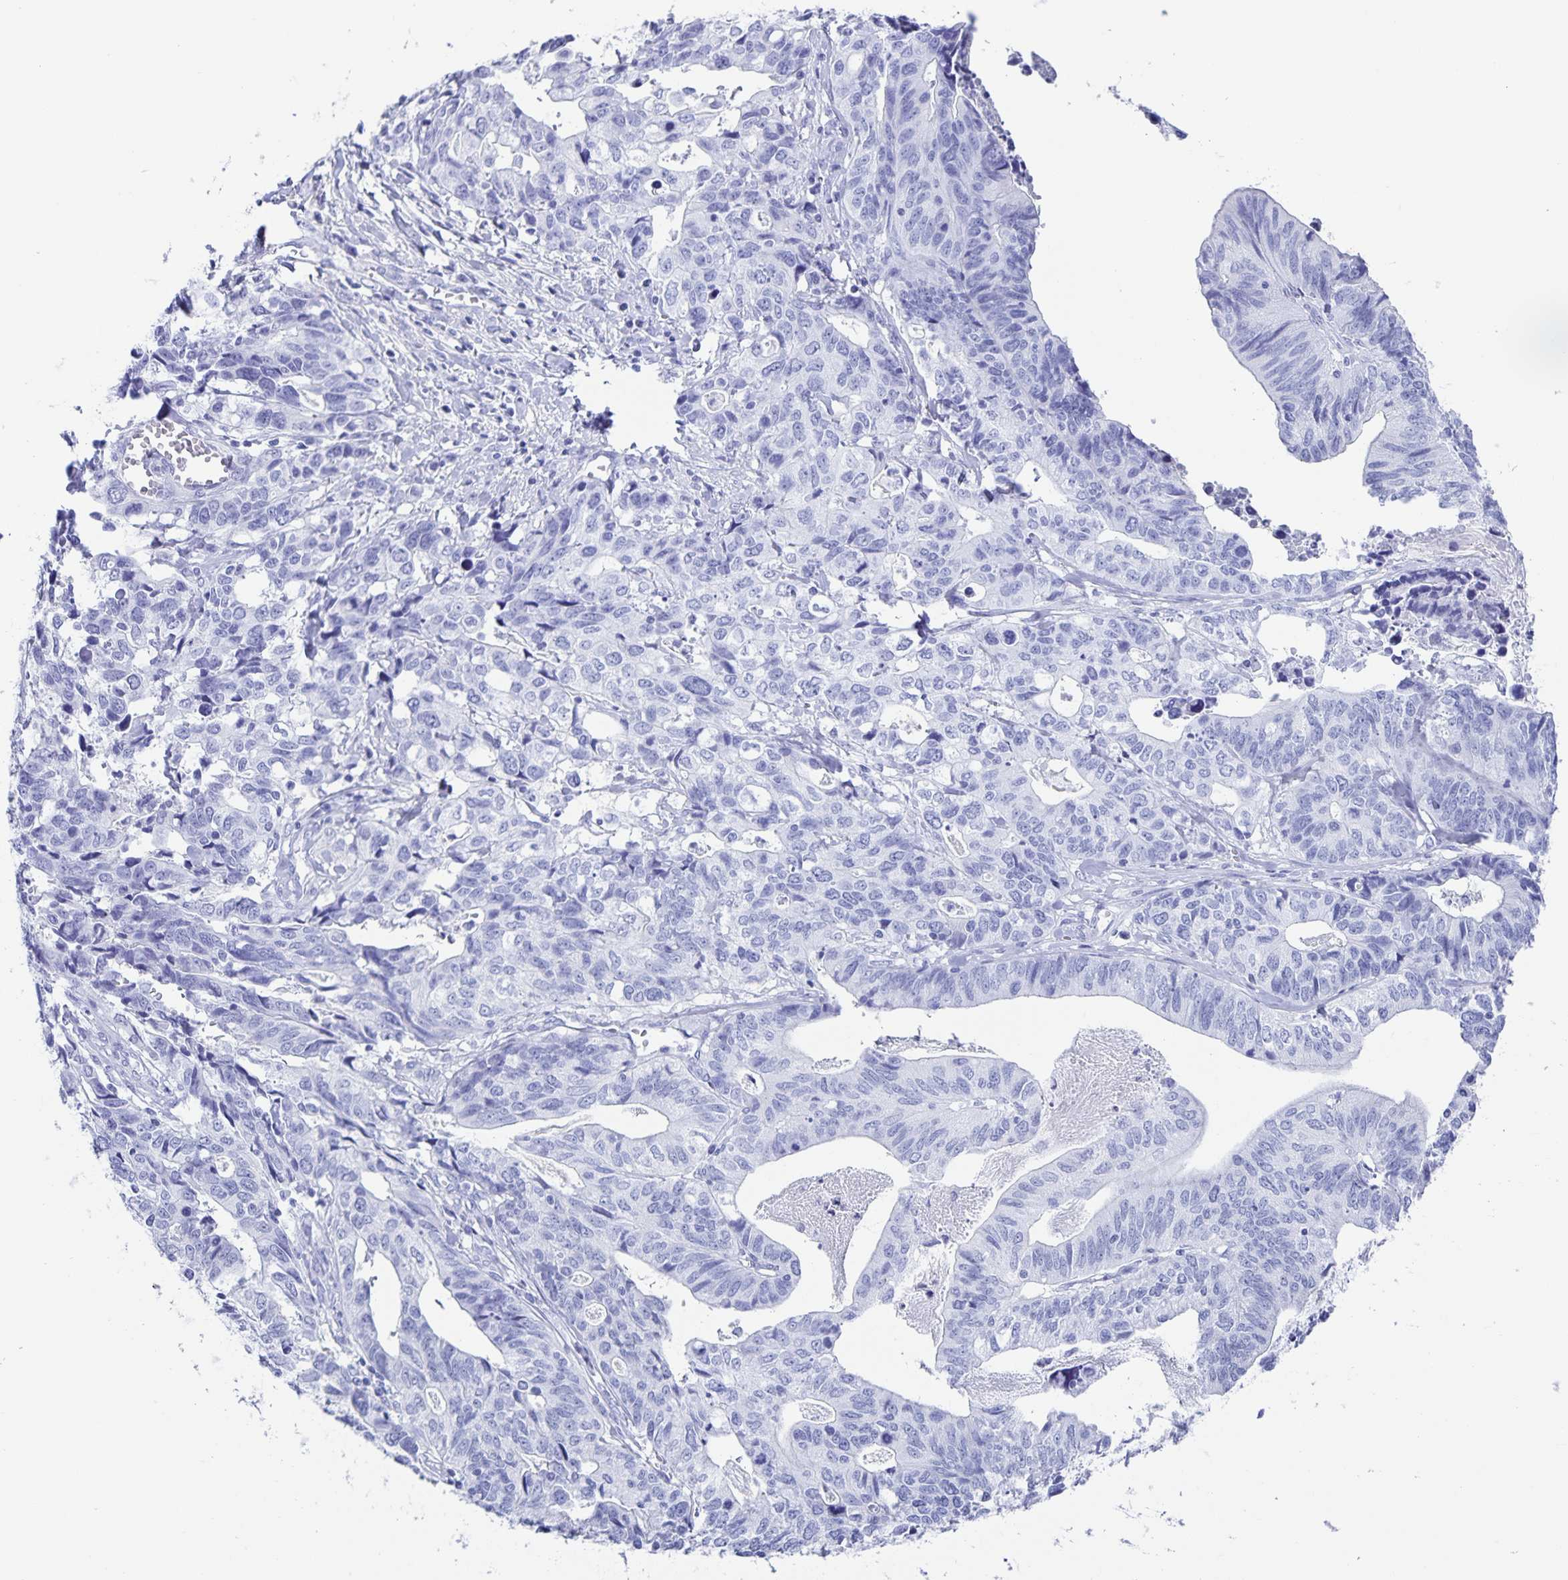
{"staining": {"intensity": "negative", "quantity": "none", "location": "none"}, "tissue": "stomach cancer", "cell_type": "Tumor cells", "image_type": "cancer", "snomed": [{"axis": "morphology", "description": "Adenocarcinoma, NOS"}, {"axis": "topography", "description": "Stomach, upper"}], "caption": "Immunohistochemistry (IHC) micrograph of neoplastic tissue: adenocarcinoma (stomach) stained with DAB reveals no significant protein positivity in tumor cells.", "gene": "AQP4", "patient": {"sex": "female", "age": 67}}